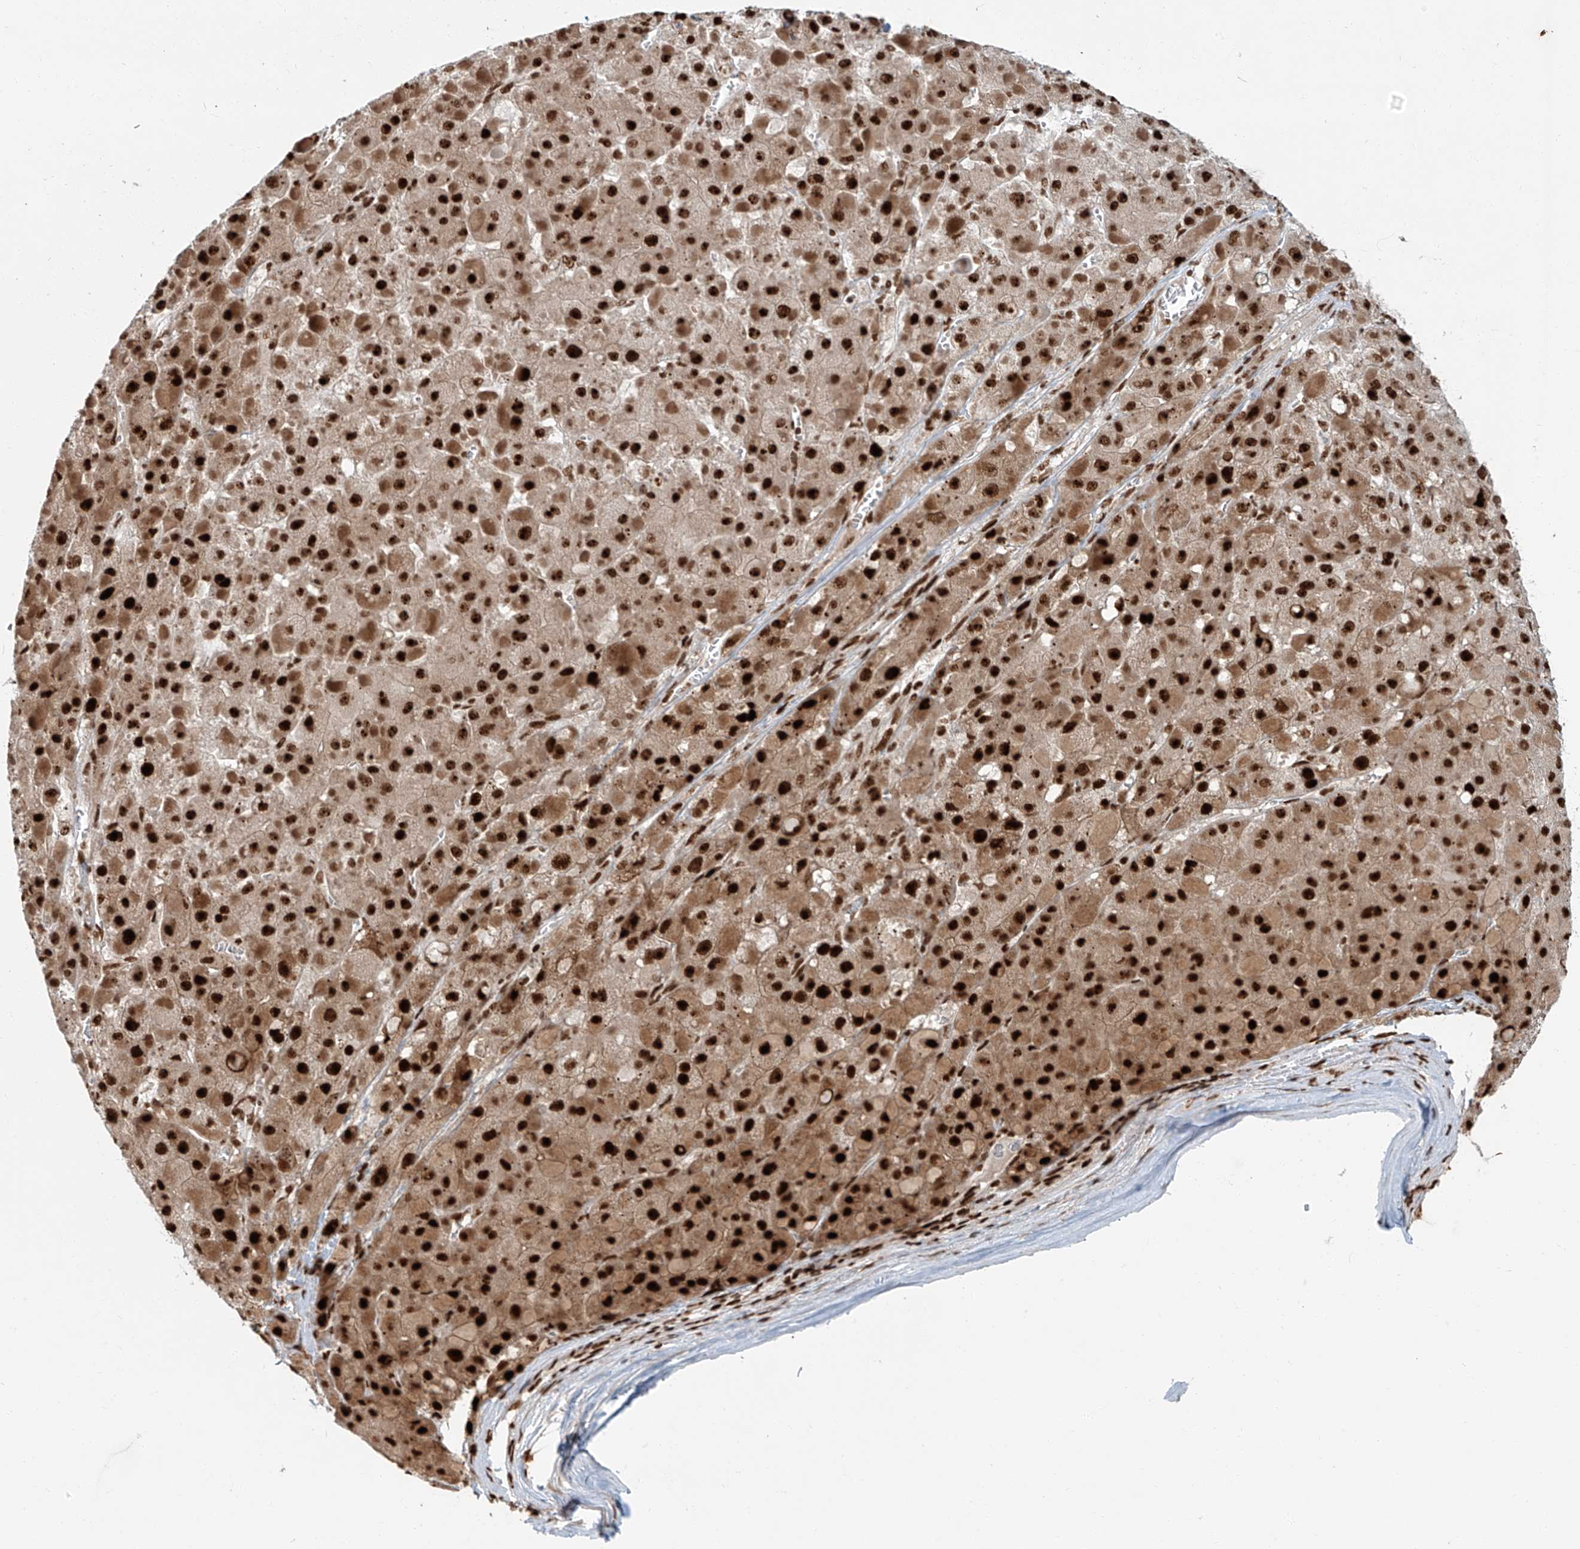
{"staining": {"intensity": "strong", "quantity": ">75%", "location": "nuclear"}, "tissue": "liver cancer", "cell_type": "Tumor cells", "image_type": "cancer", "snomed": [{"axis": "morphology", "description": "Carcinoma, Hepatocellular, NOS"}, {"axis": "topography", "description": "Liver"}], "caption": "Liver hepatocellular carcinoma tissue demonstrates strong nuclear expression in approximately >75% of tumor cells", "gene": "FAM193B", "patient": {"sex": "female", "age": 73}}